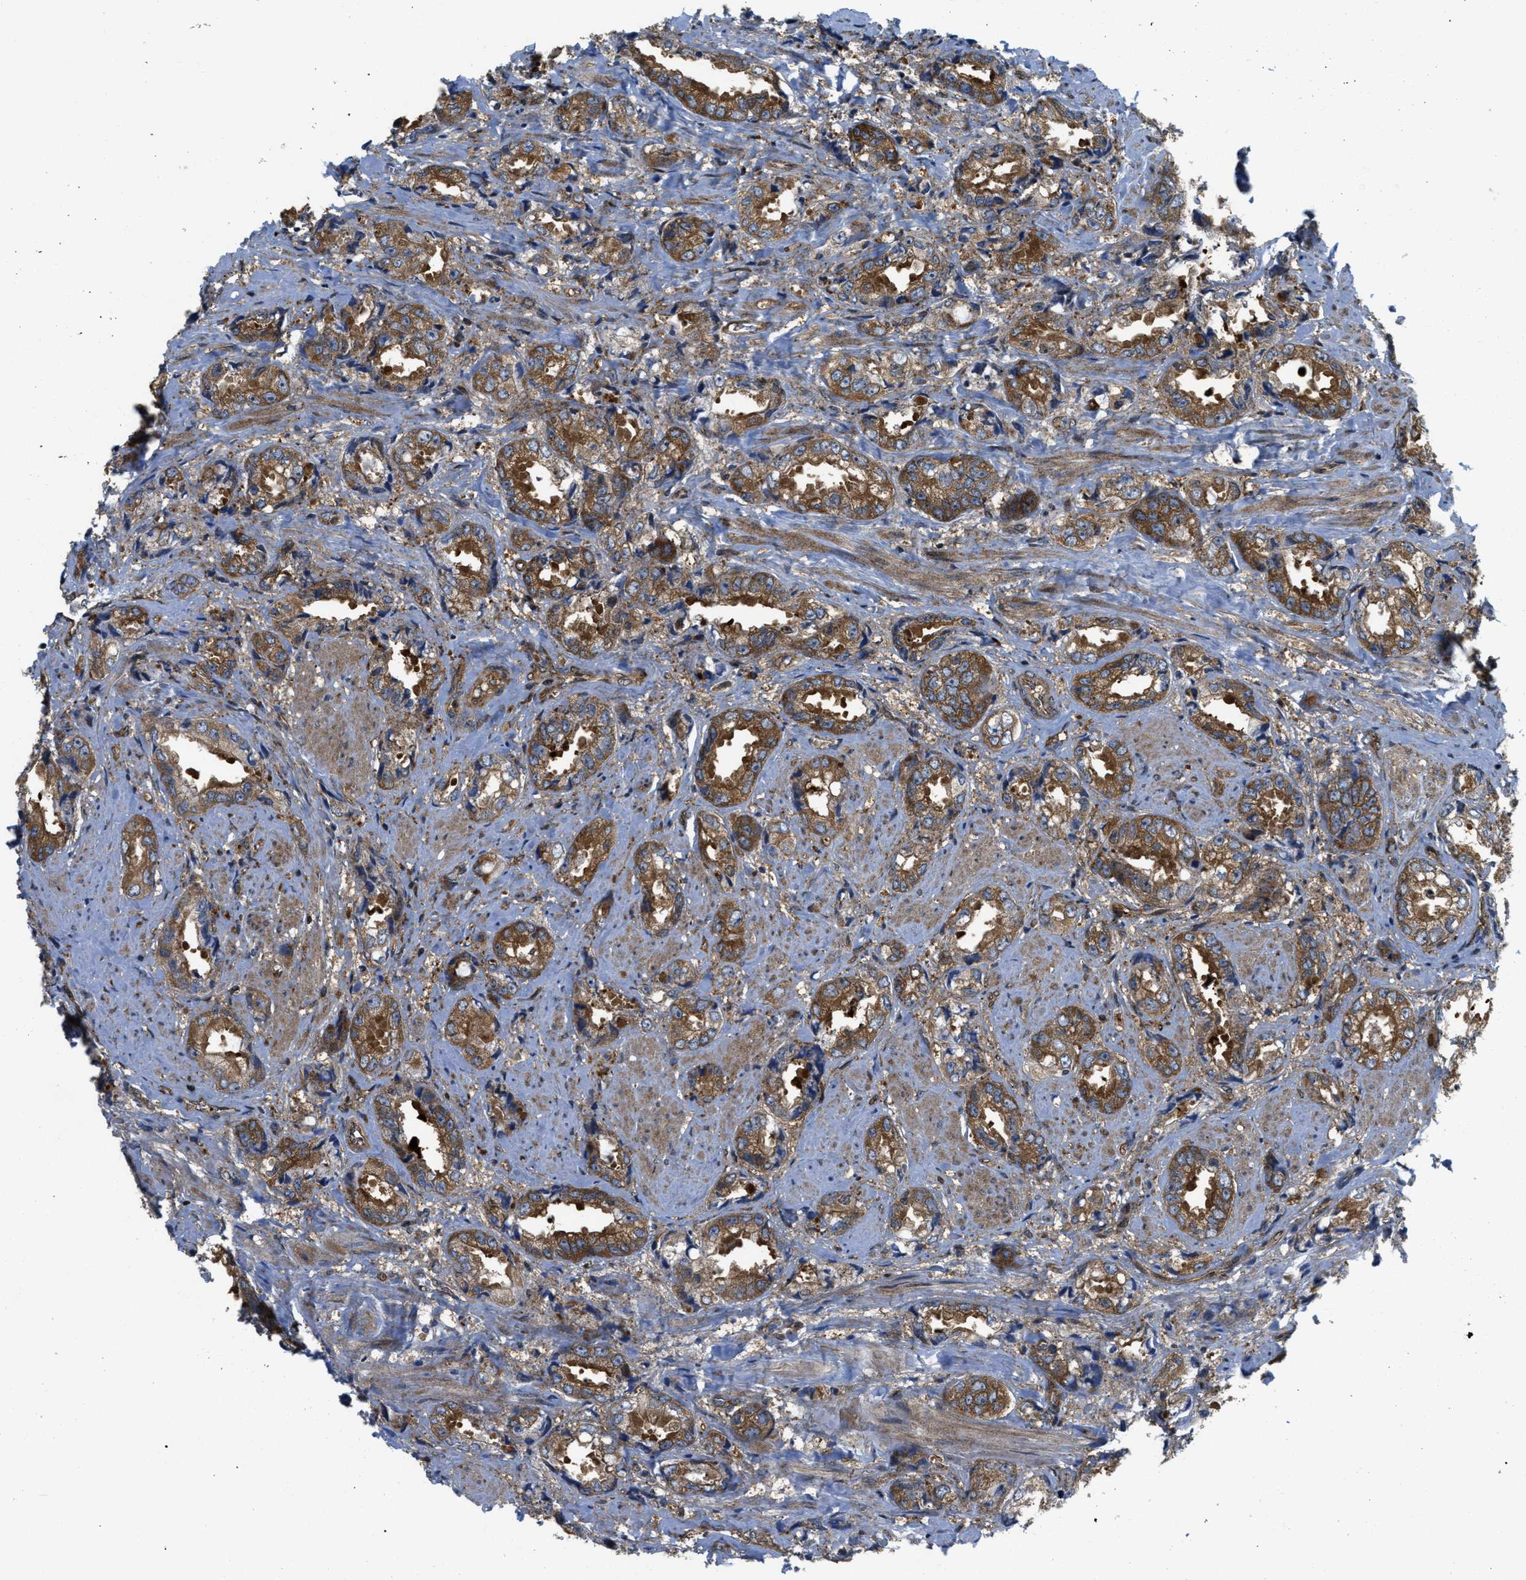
{"staining": {"intensity": "strong", "quantity": ">75%", "location": "cytoplasmic/membranous"}, "tissue": "prostate cancer", "cell_type": "Tumor cells", "image_type": "cancer", "snomed": [{"axis": "morphology", "description": "Adenocarcinoma, High grade"}, {"axis": "topography", "description": "Prostate"}], "caption": "A high-resolution photomicrograph shows immunohistochemistry (IHC) staining of prostate high-grade adenocarcinoma, which shows strong cytoplasmic/membranous staining in approximately >75% of tumor cells.", "gene": "PPP2CB", "patient": {"sex": "male", "age": 61}}